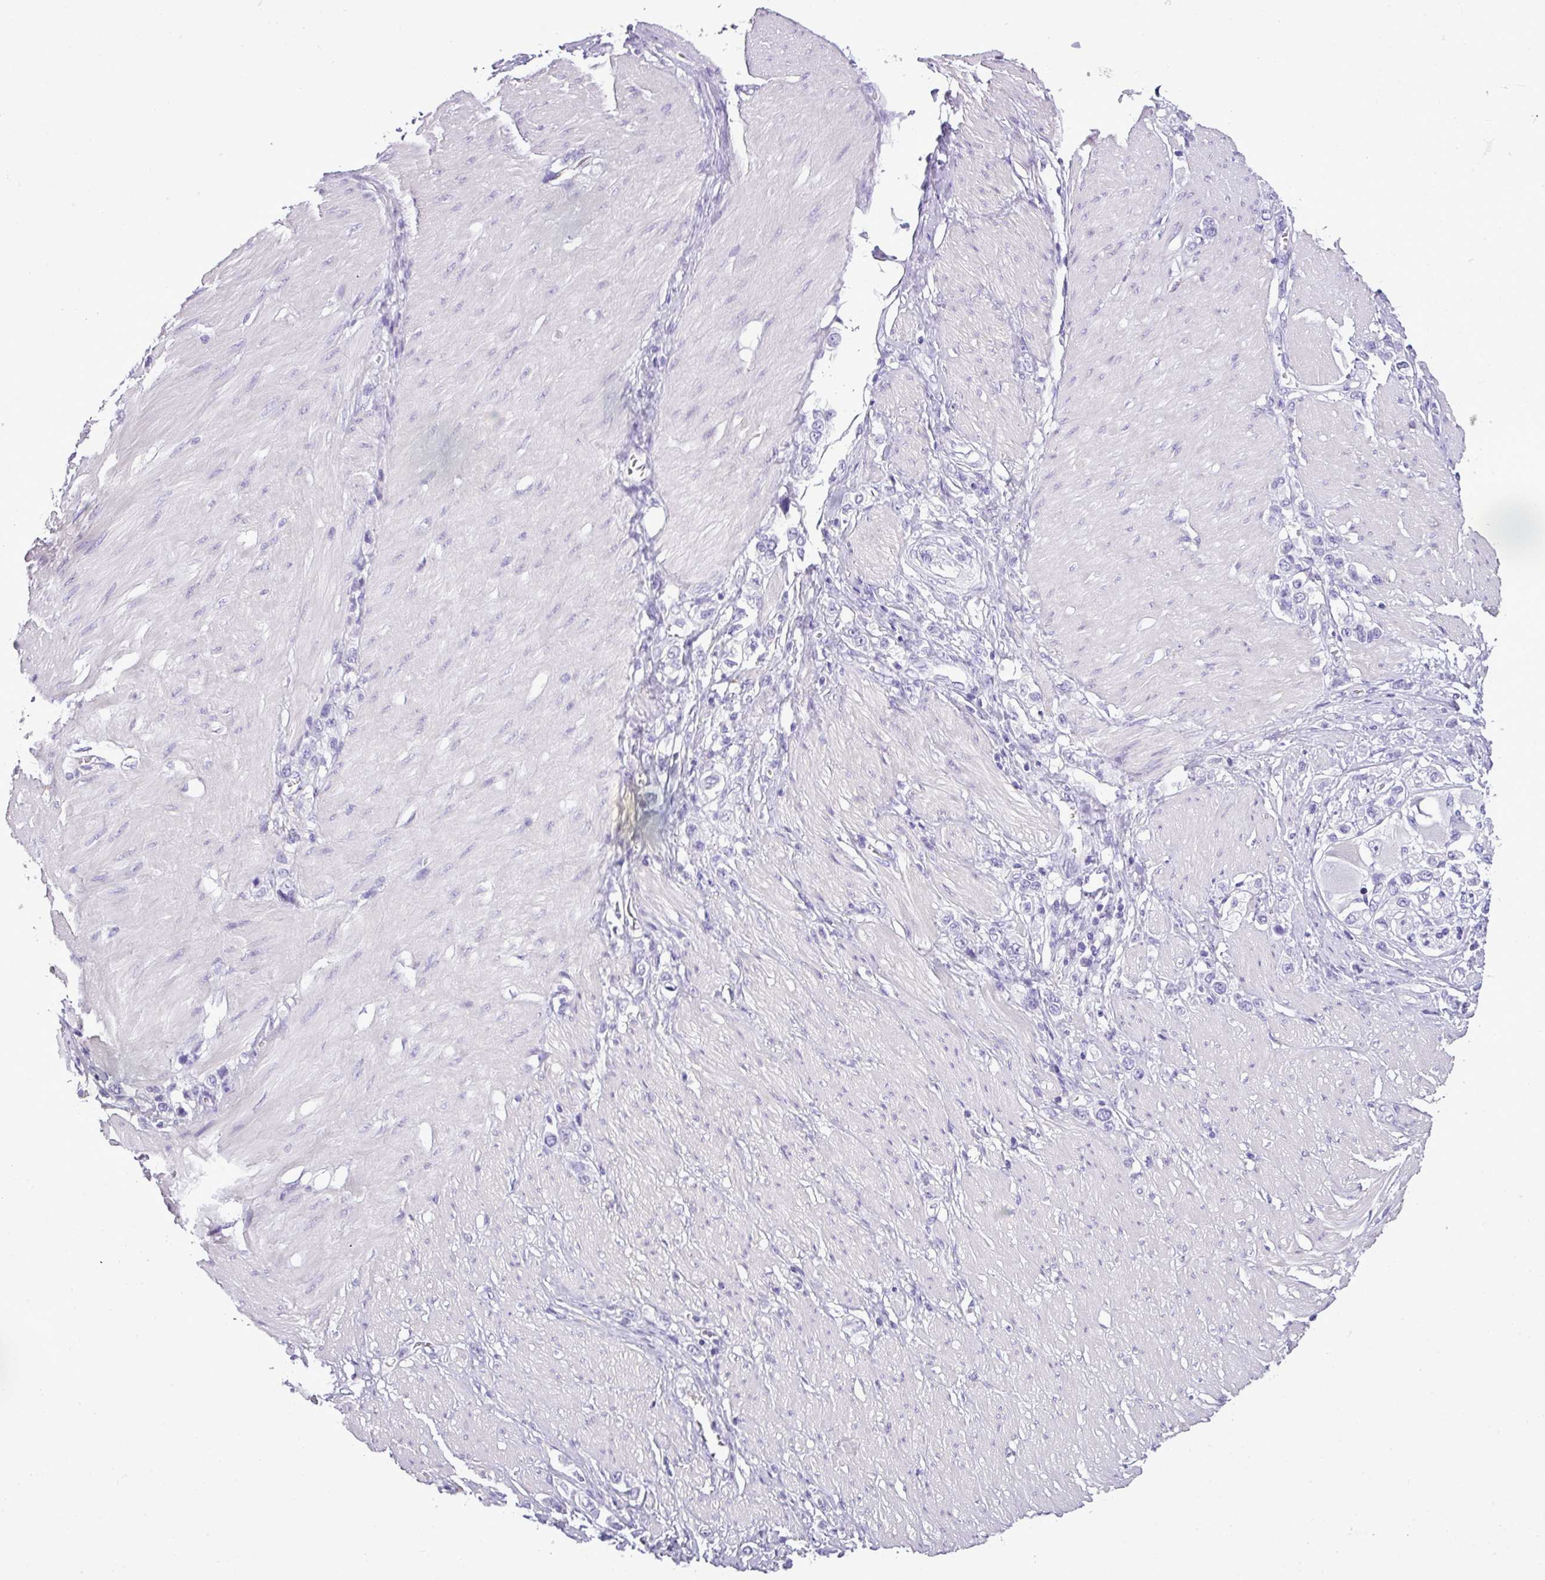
{"staining": {"intensity": "negative", "quantity": "none", "location": "none"}, "tissue": "stomach cancer", "cell_type": "Tumor cells", "image_type": "cancer", "snomed": [{"axis": "morphology", "description": "Normal tissue, NOS"}, {"axis": "morphology", "description": "Adenocarcinoma, NOS"}, {"axis": "topography", "description": "Stomach, upper"}, {"axis": "topography", "description": "Stomach"}], "caption": "Tumor cells show no significant protein expression in stomach cancer (adenocarcinoma).", "gene": "RBMXL2", "patient": {"sex": "female", "age": 65}}